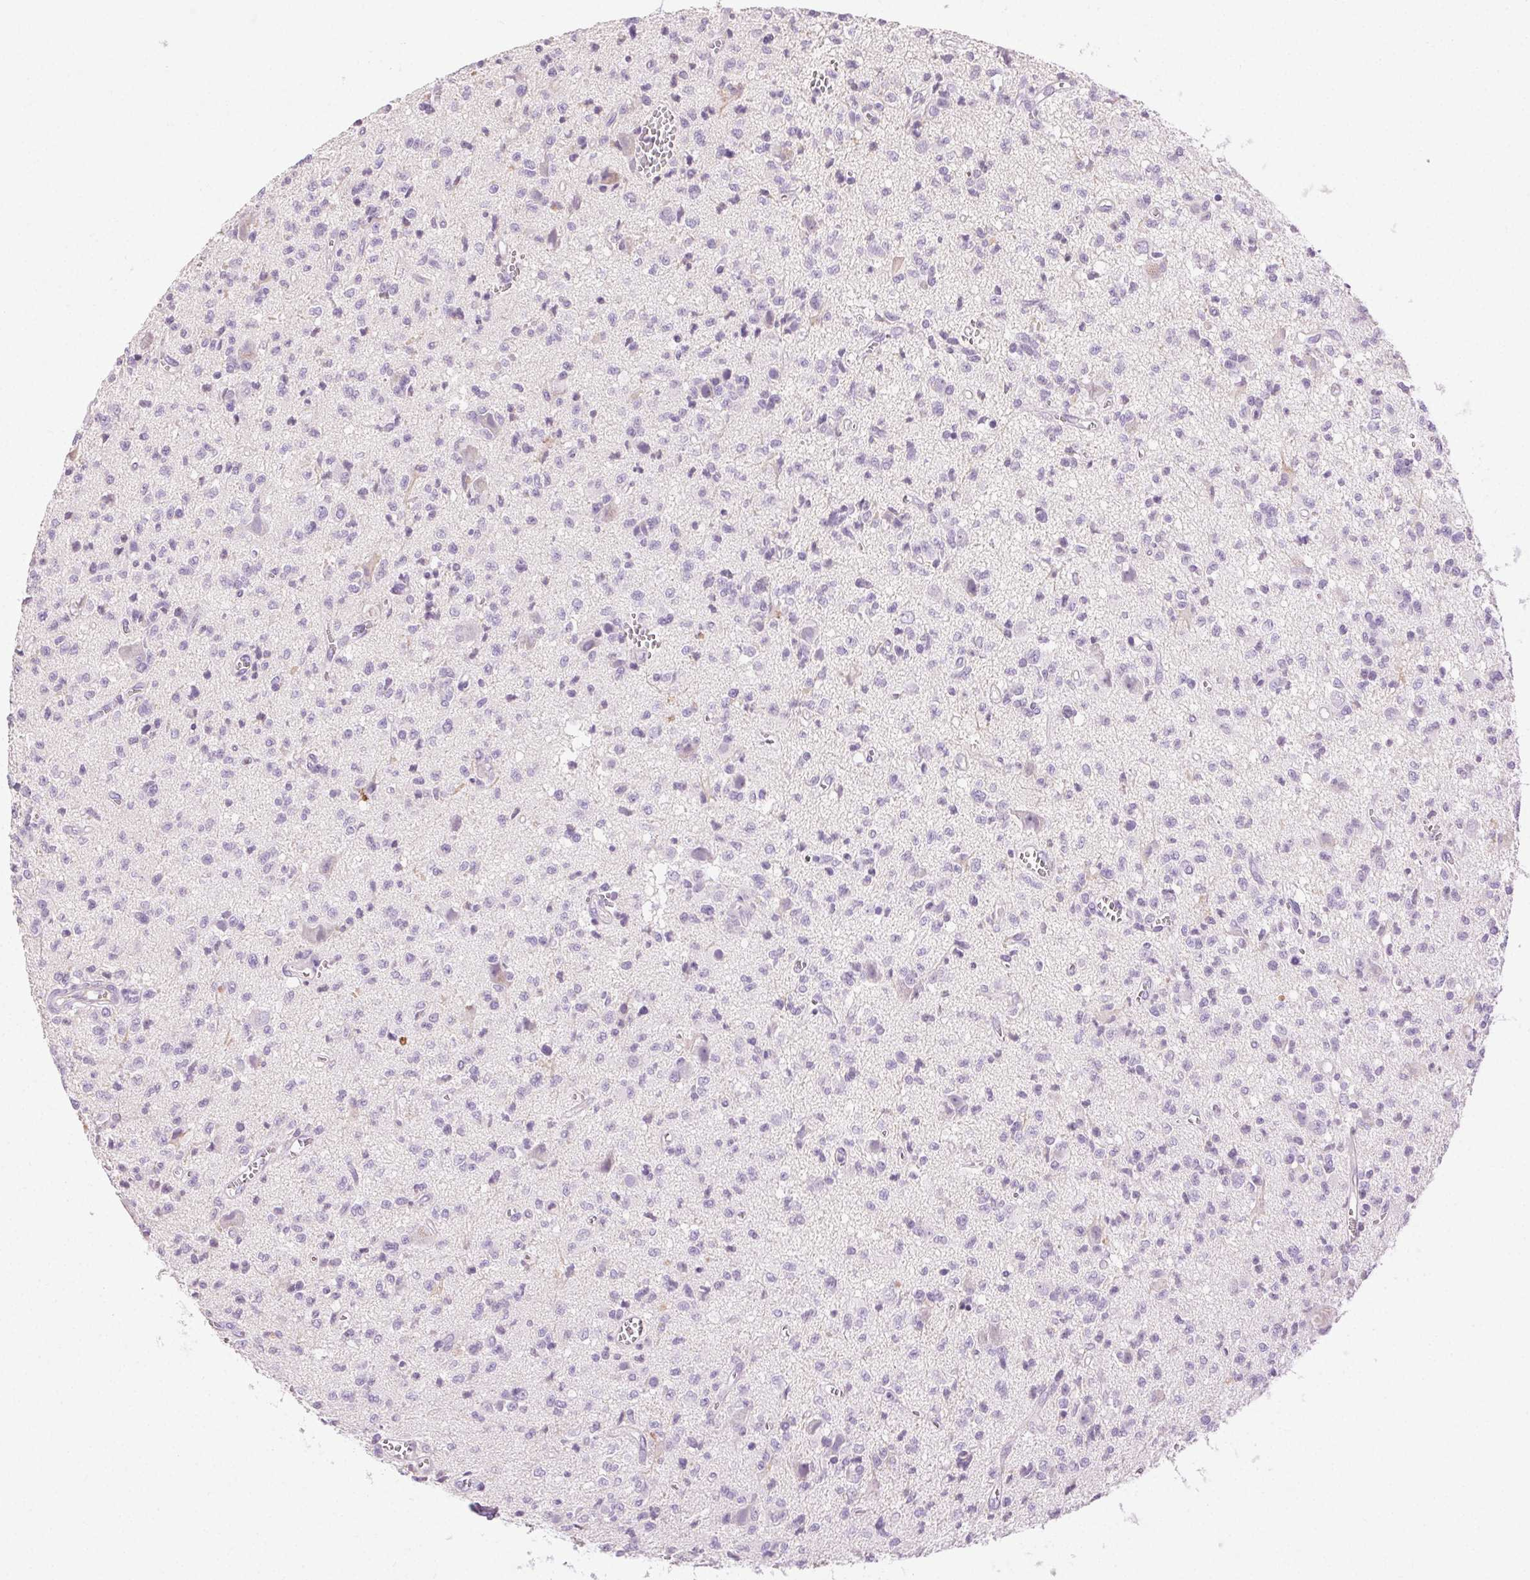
{"staining": {"intensity": "negative", "quantity": "none", "location": "none"}, "tissue": "glioma", "cell_type": "Tumor cells", "image_type": "cancer", "snomed": [{"axis": "morphology", "description": "Glioma, malignant, Low grade"}, {"axis": "topography", "description": "Brain"}], "caption": "Tumor cells are negative for protein expression in human glioma.", "gene": "BPIFB2", "patient": {"sex": "male", "age": 64}}